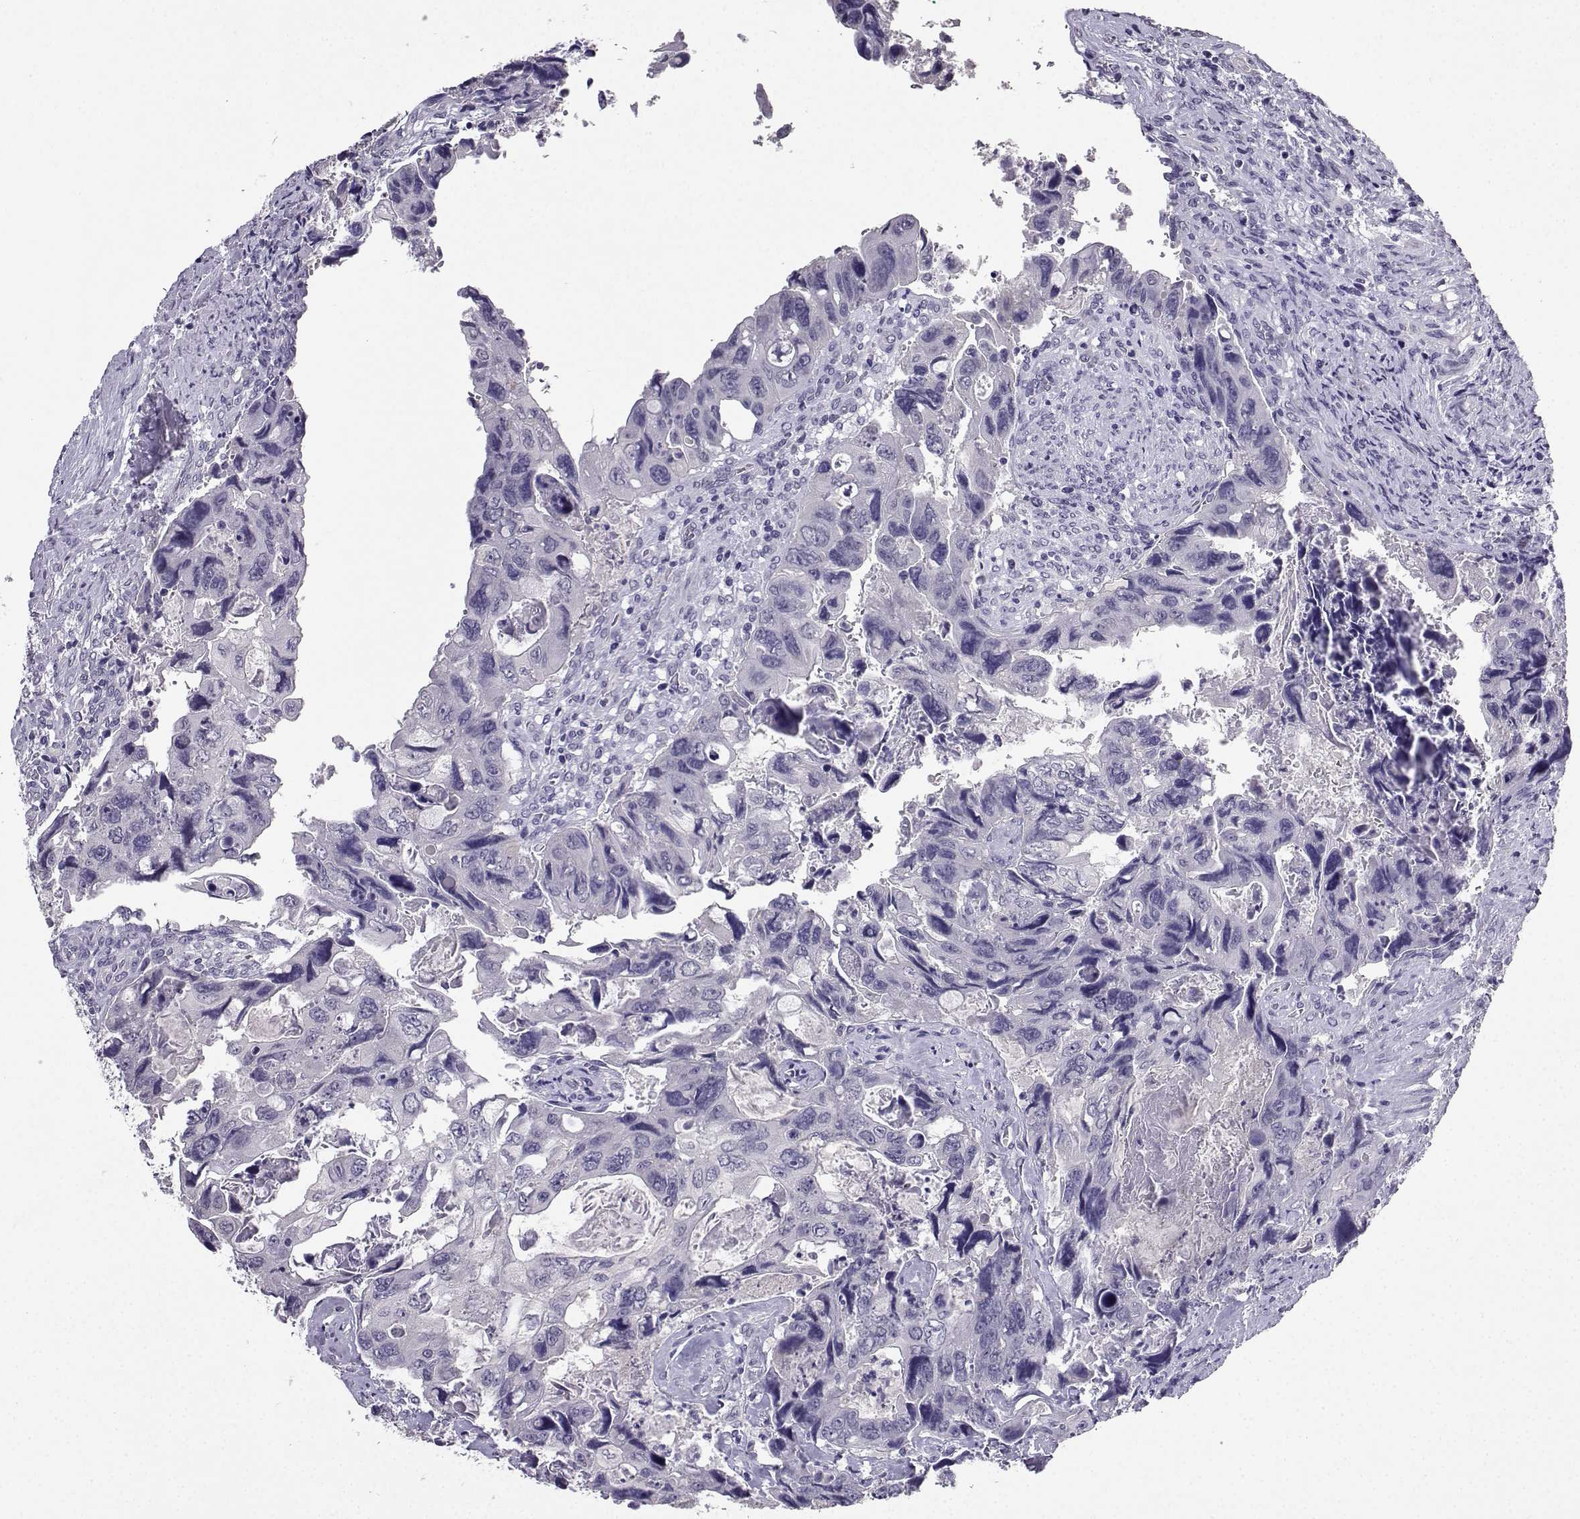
{"staining": {"intensity": "negative", "quantity": "none", "location": "none"}, "tissue": "colorectal cancer", "cell_type": "Tumor cells", "image_type": "cancer", "snomed": [{"axis": "morphology", "description": "Adenocarcinoma, NOS"}, {"axis": "topography", "description": "Rectum"}], "caption": "This is an immunohistochemistry photomicrograph of colorectal cancer (adenocarcinoma). There is no positivity in tumor cells.", "gene": "SPAG11B", "patient": {"sex": "male", "age": 62}}